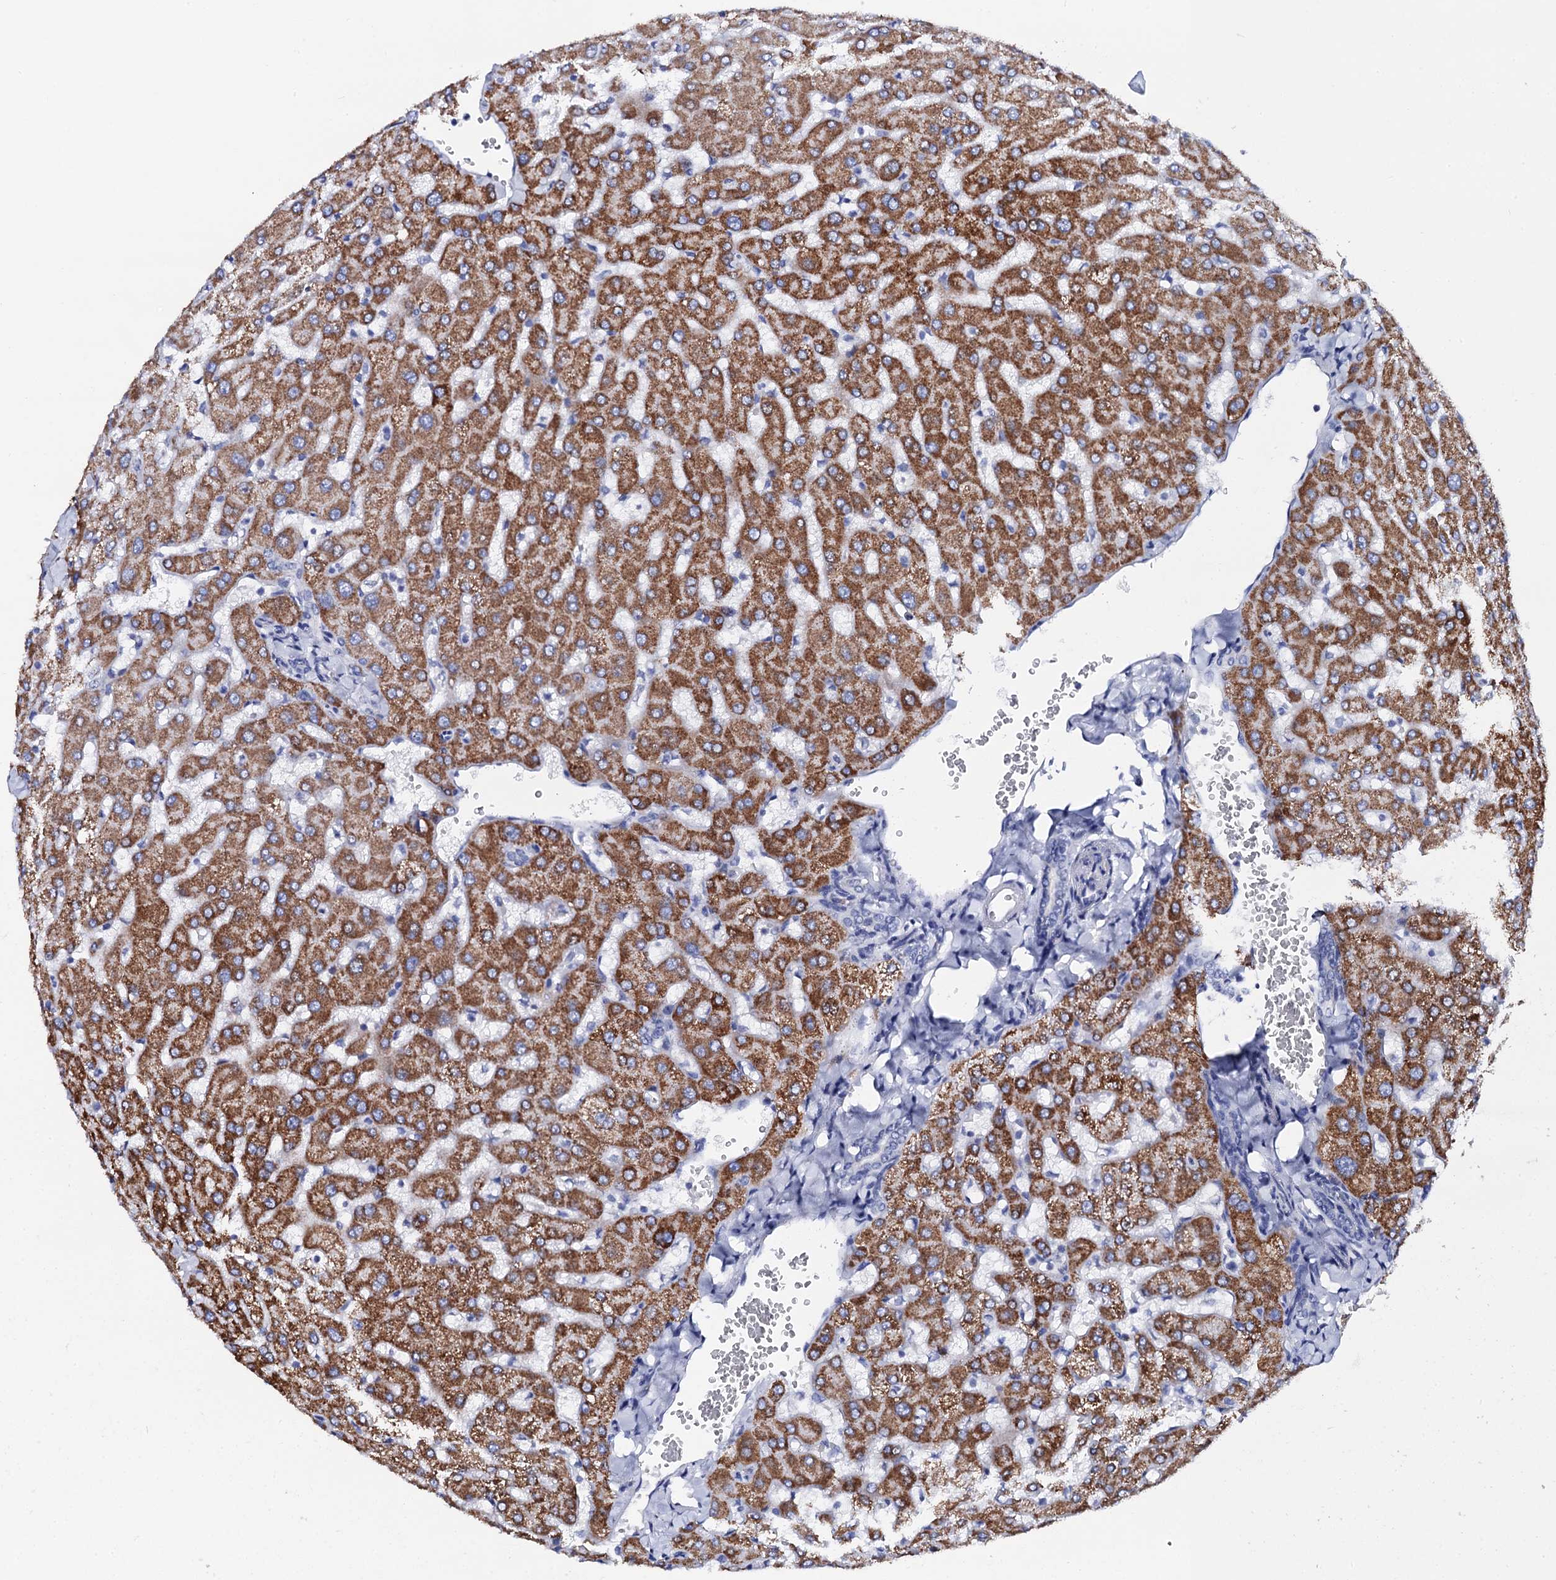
{"staining": {"intensity": "negative", "quantity": "none", "location": "none"}, "tissue": "liver", "cell_type": "Cholangiocytes", "image_type": "normal", "snomed": [{"axis": "morphology", "description": "Normal tissue, NOS"}, {"axis": "topography", "description": "Liver"}], "caption": "Protein analysis of benign liver shows no significant expression in cholangiocytes. (DAB (3,3'-diaminobenzidine) IHC visualized using brightfield microscopy, high magnification).", "gene": "ACADSB", "patient": {"sex": "female", "age": 63}}